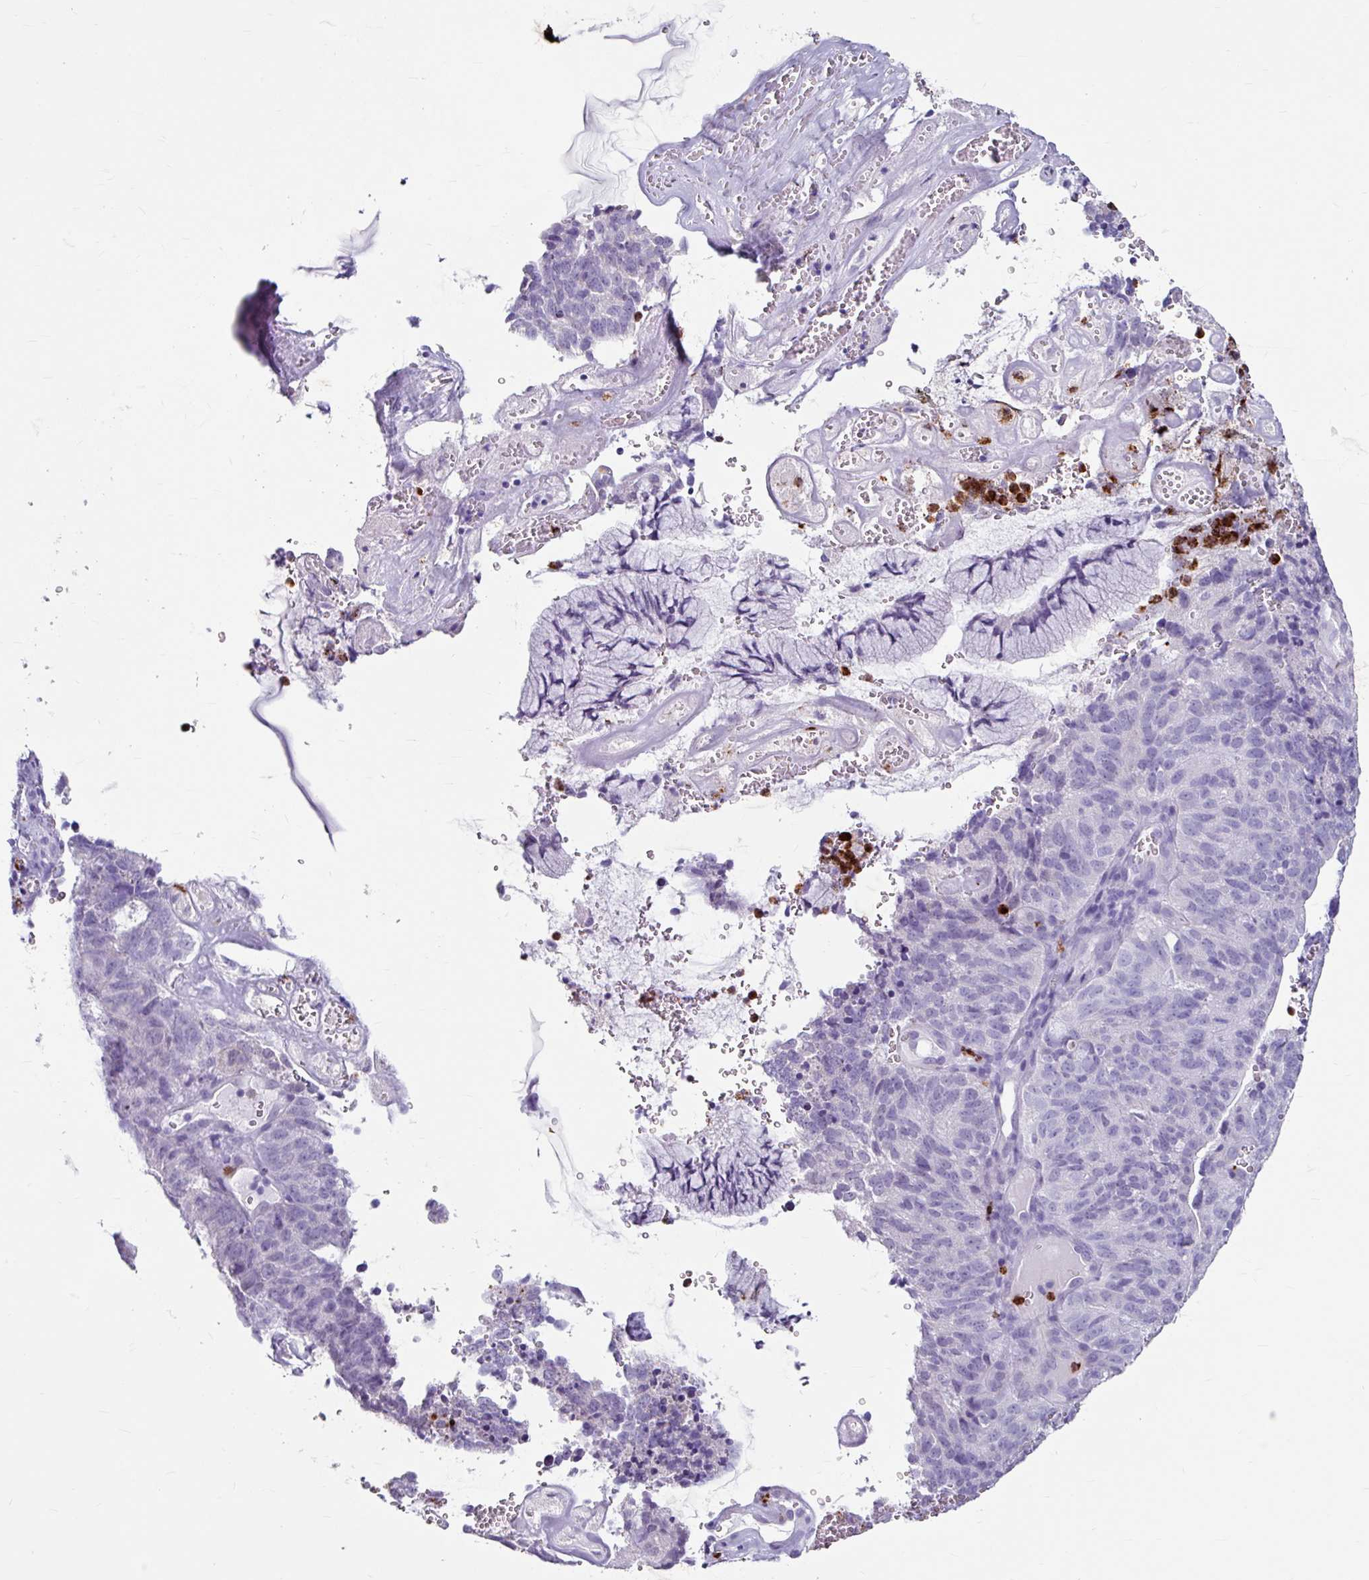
{"staining": {"intensity": "negative", "quantity": "none", "location": "none"}, "tissue": "cervical cancer", "cell_type": "Tumor cells", "image_type": "cancer", "snomed": [{"axis": "morphology", "description": "Adenocarcinoma, NOS"}, {"axis": "topography", "description": "Cervix"}], "caption": "The photomicrograph exhibits no staining of tumor cells in adenocarcinoma (cervical).", "gene": "ANKRD1", "patient": {"sex": "female", "age": 38}}